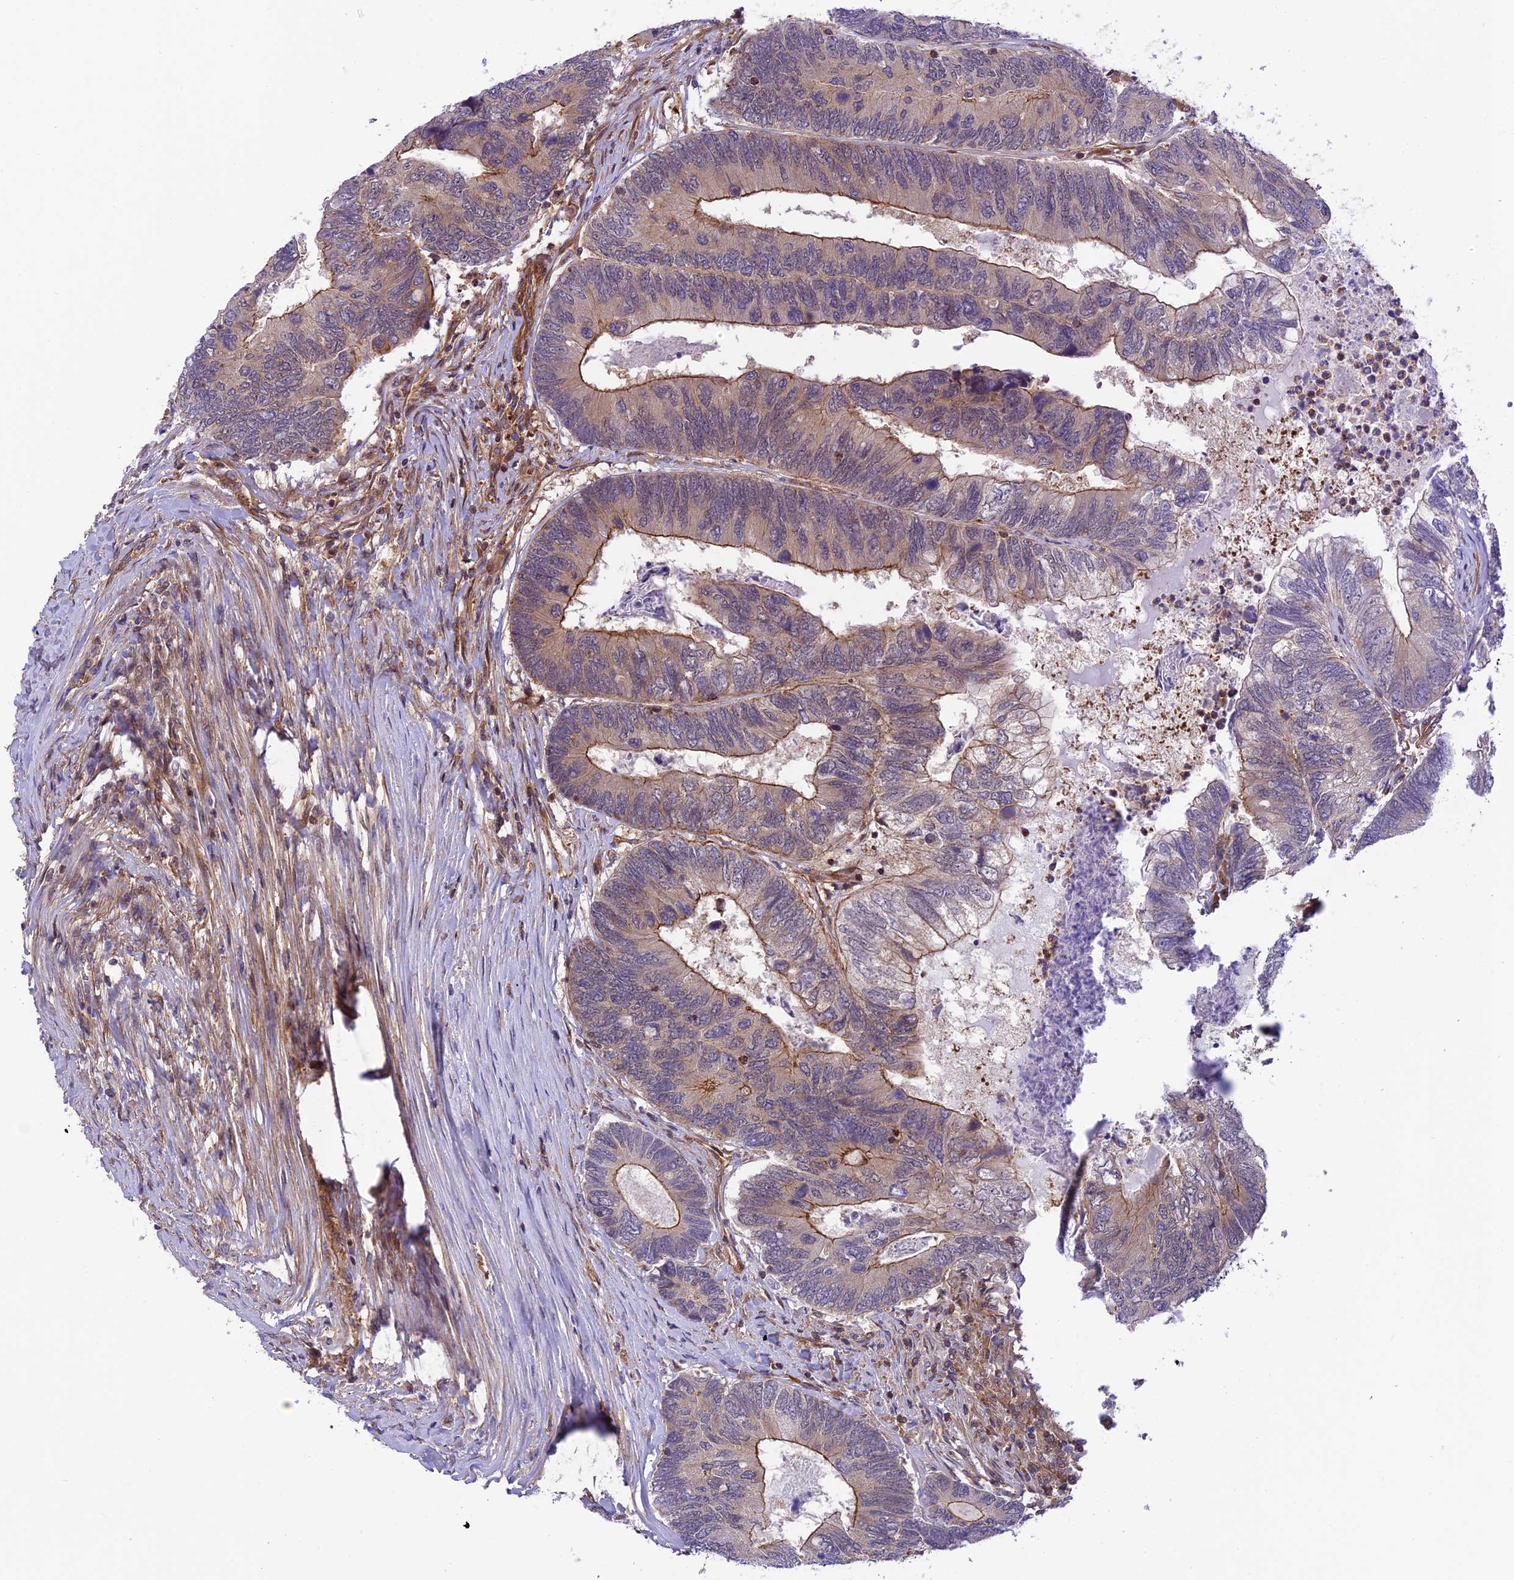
{"staining": {"intensity": "moderate", "quantity": "<25%", "location": "cytoplasmic/membranous"}, "tissue": "colorectal cancer", "cell_type": "Tumor cells", "image_type": "cancer", "snomed": [{"axis": "morphology", "description": "Adenocarcinoma, NOS"}, {"axis": "topography", "description": "Colon"}], "caption": "Colorectal cancer (adenocarcinoma) stained with immunohistochemistry reveals moderate cytoplasmic/membranous positivity in about <25% of tumor cells. Ihc stains the protein of interest in brown and the nuclei are stained blue.", "gene": "EVI5L", "patient": {"sex": "female", "age": 67}}